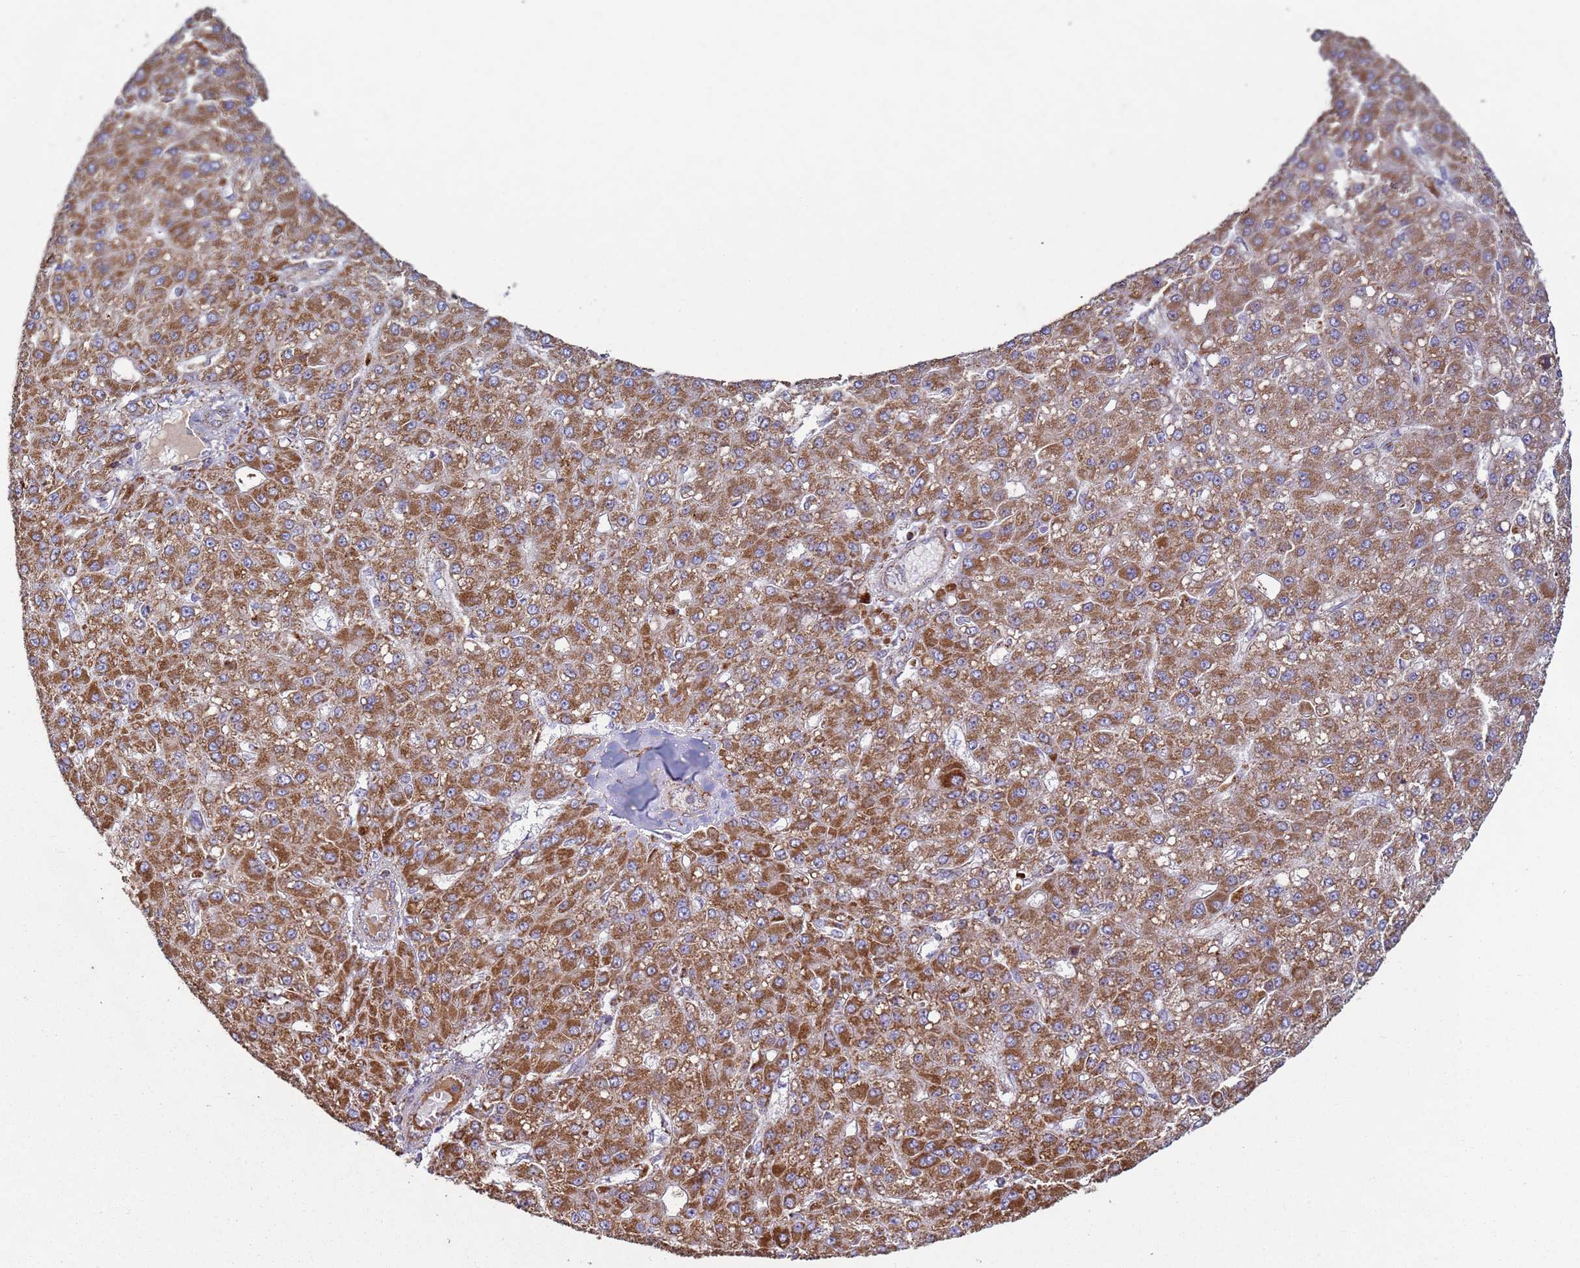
{"staining": {"intensity": "moderate", "quantity": ">75%", "location": "cytoplasmic/membranous"}, "tissue": "liver cancer", "cell_type": "Tumor cells", "image_type": "cancer", "snomed": [{"axis": "morphology", "description": "Carcinoma, Hepatocellular, NOS"}, {"axis": "topography", "description": "Liver"}], "caption": "Hepatocellular carcinoma (liver) stained with a protein marker displays moderate staining in tumor cells.", "gene": "FBXO33", "patient": {"sex": "male", "age": 67}}